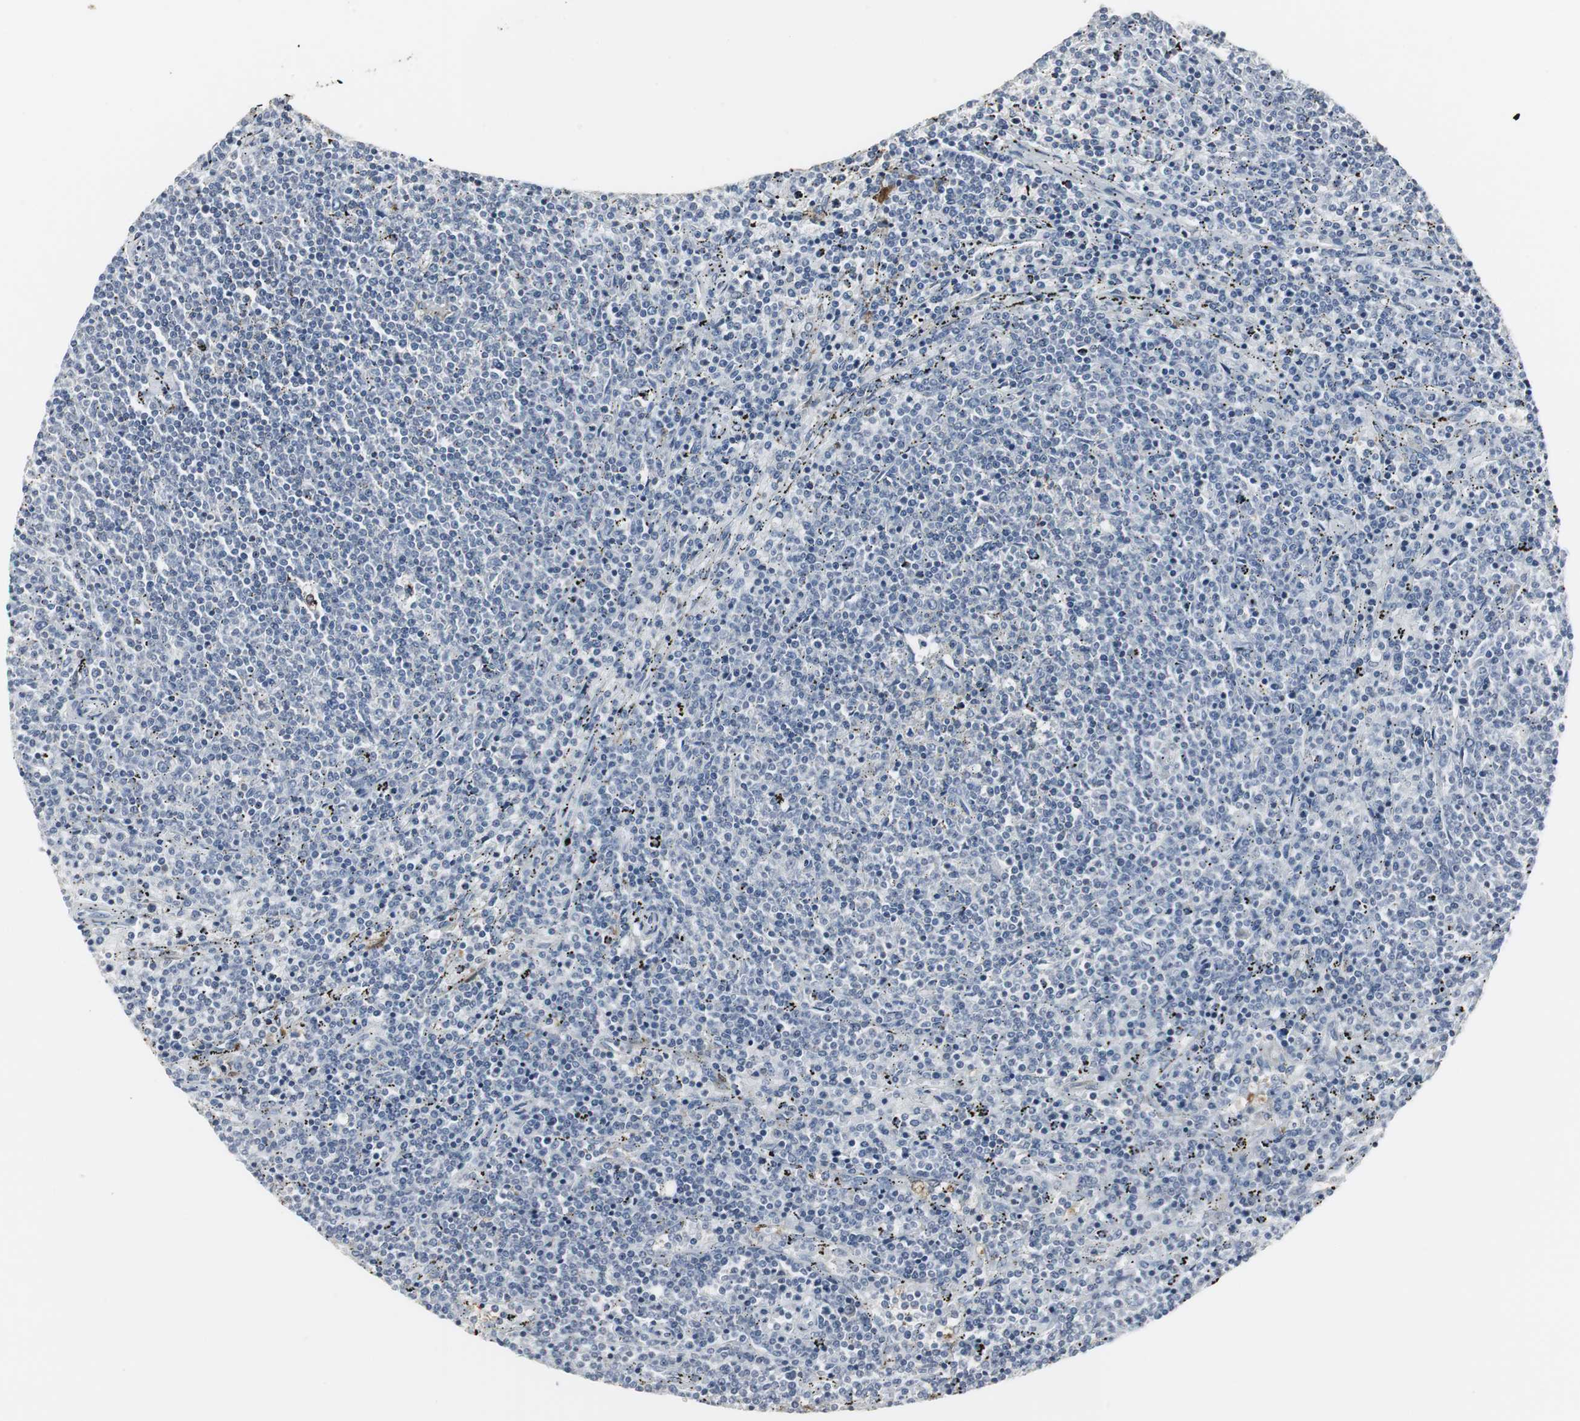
{"staining": {"intensity": "negative", "quantity": "none", "location": "none"}, "tissue": "lymphoma", "cell_type": "Tumor cells", "image_type": "cancer", "snomed": [{"axis": "morphology", "description": "Malignant lymphoma, non-Hodgkin's type, Low grade"}, {"axis": "topography", "description": "Spleen"}], "caption": "Malignant lymphoma, non-Hodgkin's type (low-grade) was stained to show a protein in brown. There is no significant positivity in tumor cells.", "gene": "PI15", "patient": {"sex": "female", "age": 50}}